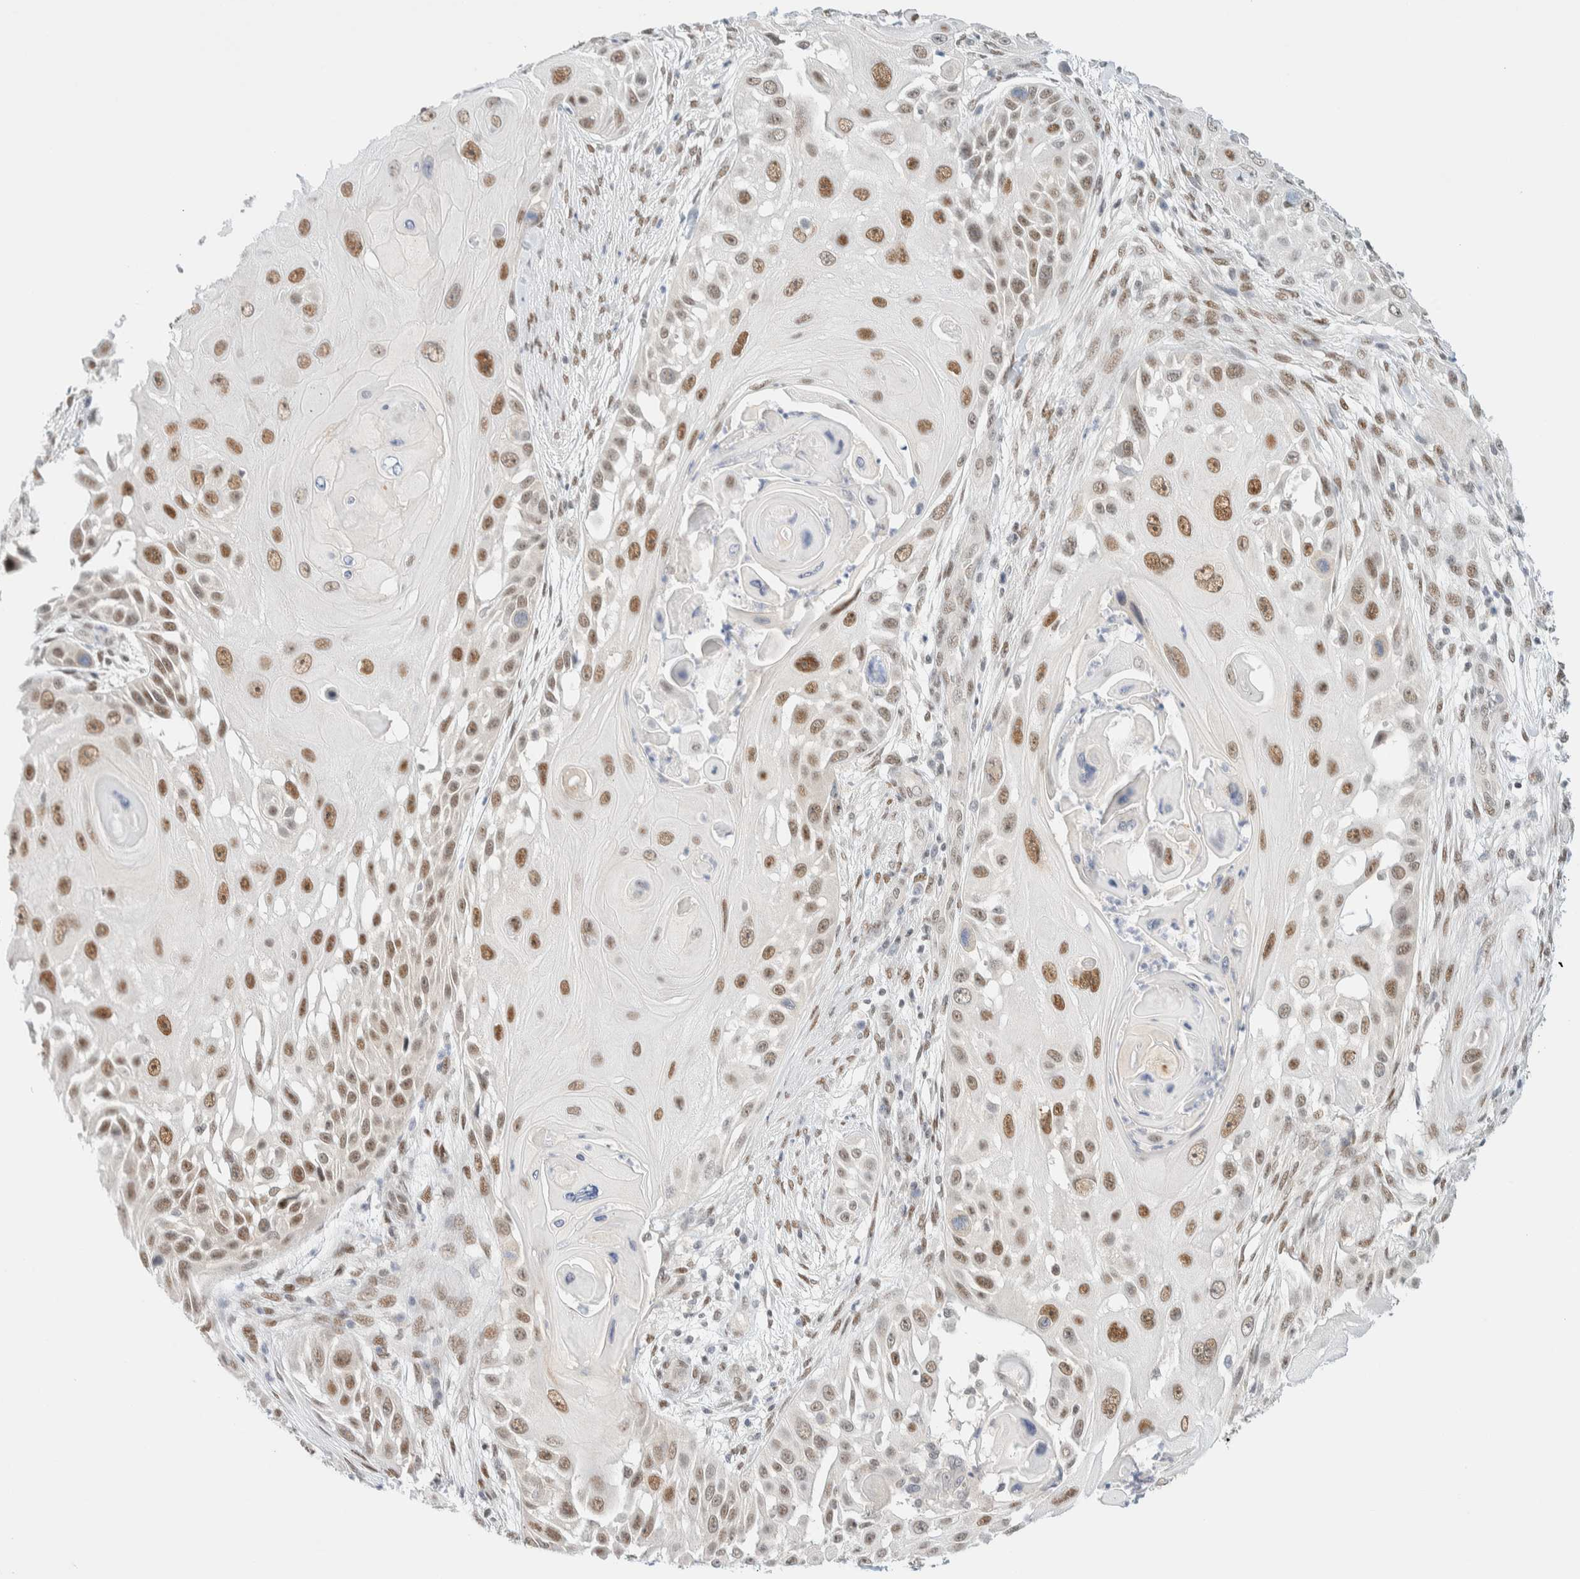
{"staining": {"intensity": "moderate", "quantity": ">75%", "location": "nuclear"}, "tissue": "skin cancer", "cell_type": "Tumor cells", "image_type": "cancer", "snomed": [{"axis": "morphology", "description": "Squamous cell carcinoma, NOS"}, {"axis": "topography", "description": "Skin"}], "caption": "Brown immunohistochemical staining in human skin cancer (squamous cell carcinoma) reveals moderate nuclear positivity in approximately >75% of tumor cells. (DAB (3,3'-diaminobenzidine) IHC with brightfield microscopy, high magnification).", "gene": "PYGO2", "patient": {"sex": "female", "age": 44}}